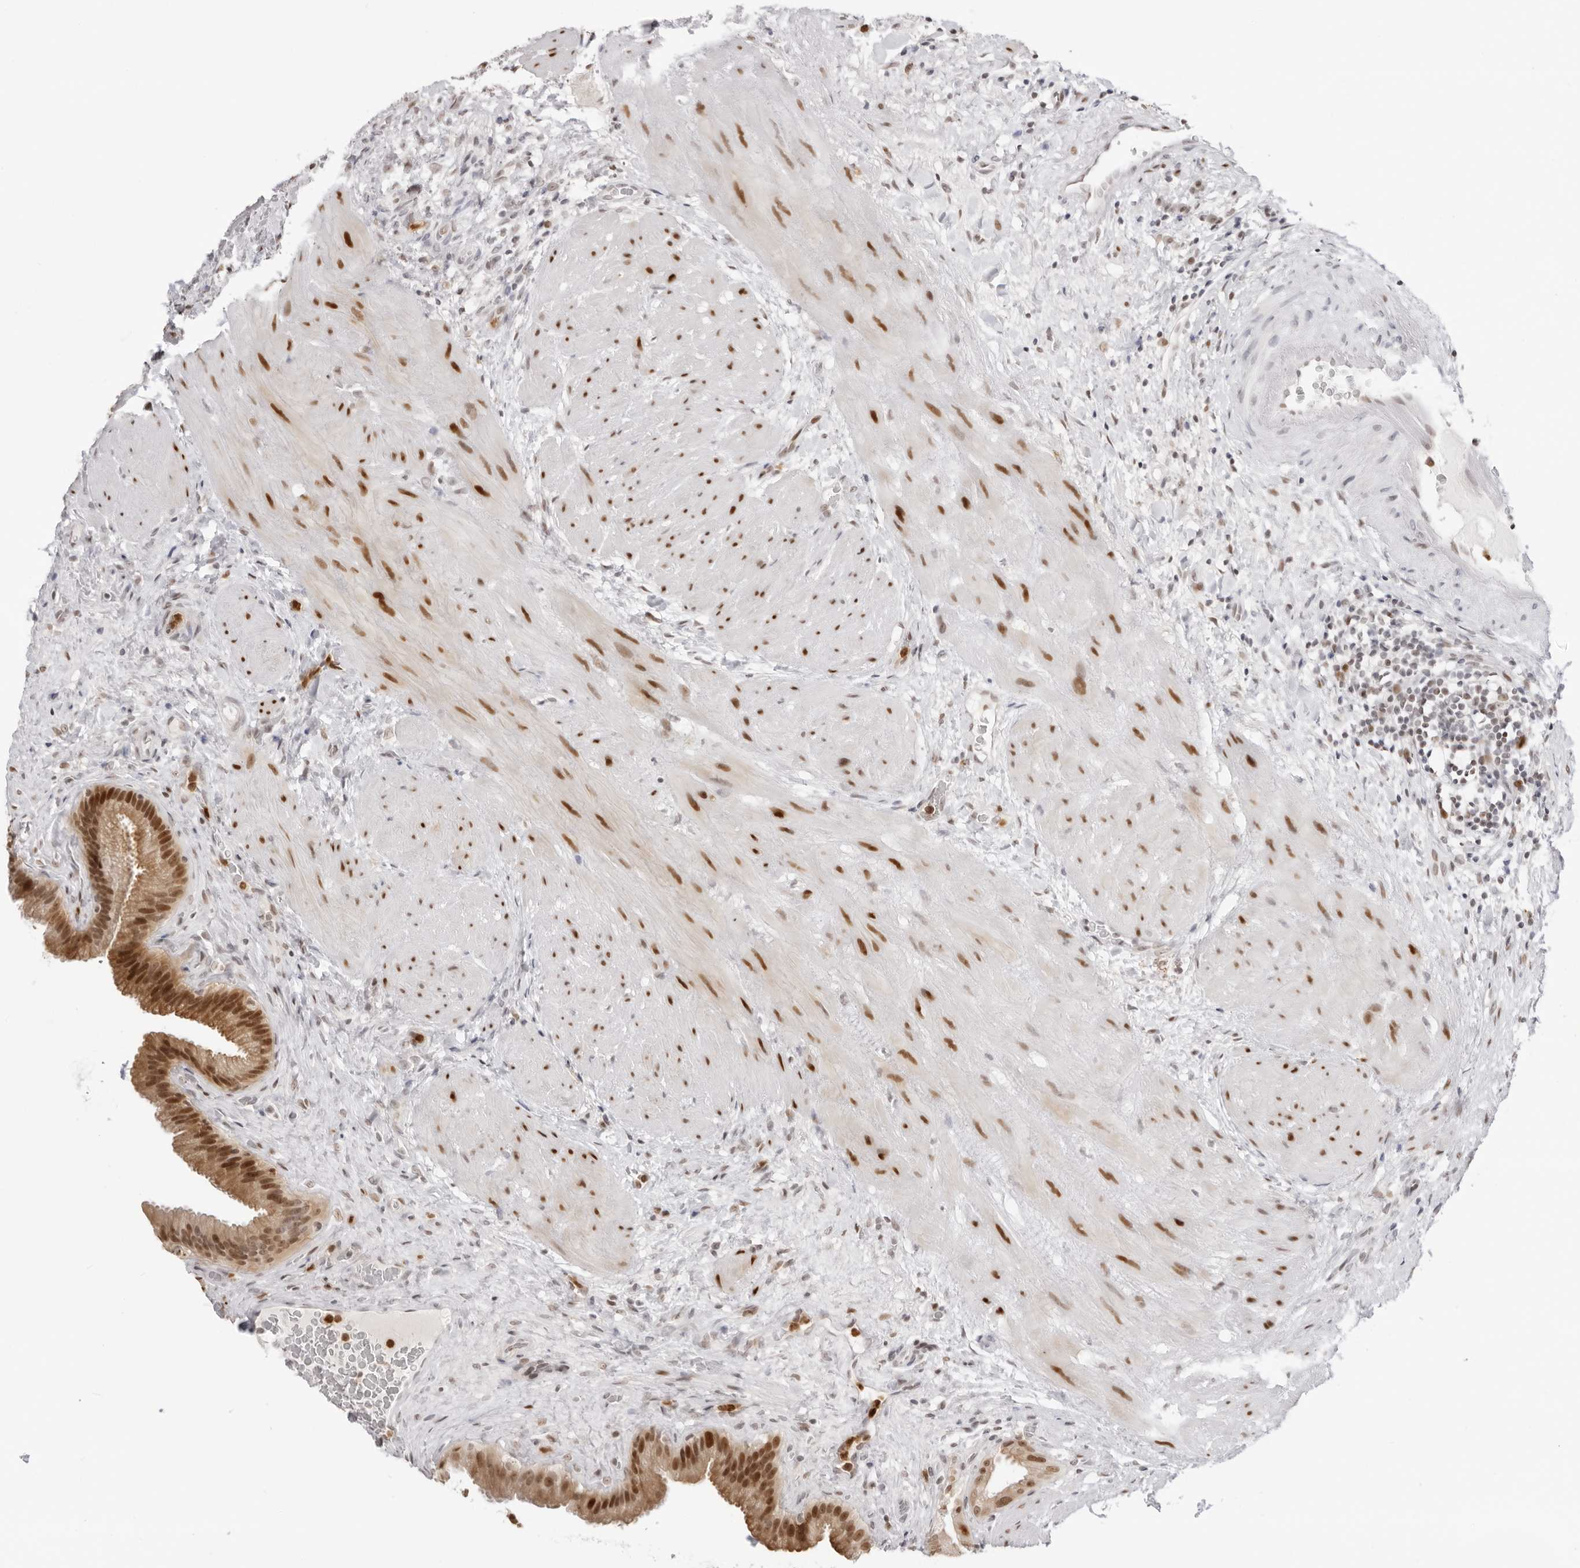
{"staining": {"intensity": "strong", "quantity": ">75%", "location": "cytoplasmic/membranous,nuclear"}, "tissue": "gallbladder", "cell_type": "Glandular cells", "image_type": "normal", "snomed": [{"axis": "morphology", "description": "Normal tissue, NOS"}, {"axis": "topography", "description": "Gallbladder"}], "caption": "Gallbladder stained with IHC reveals strong cytoplasmic/membranous,nuclear expression in about >75% of glandular cells.", "gene": "RNF146", "patient": {"sex": "male", "age": 49}}